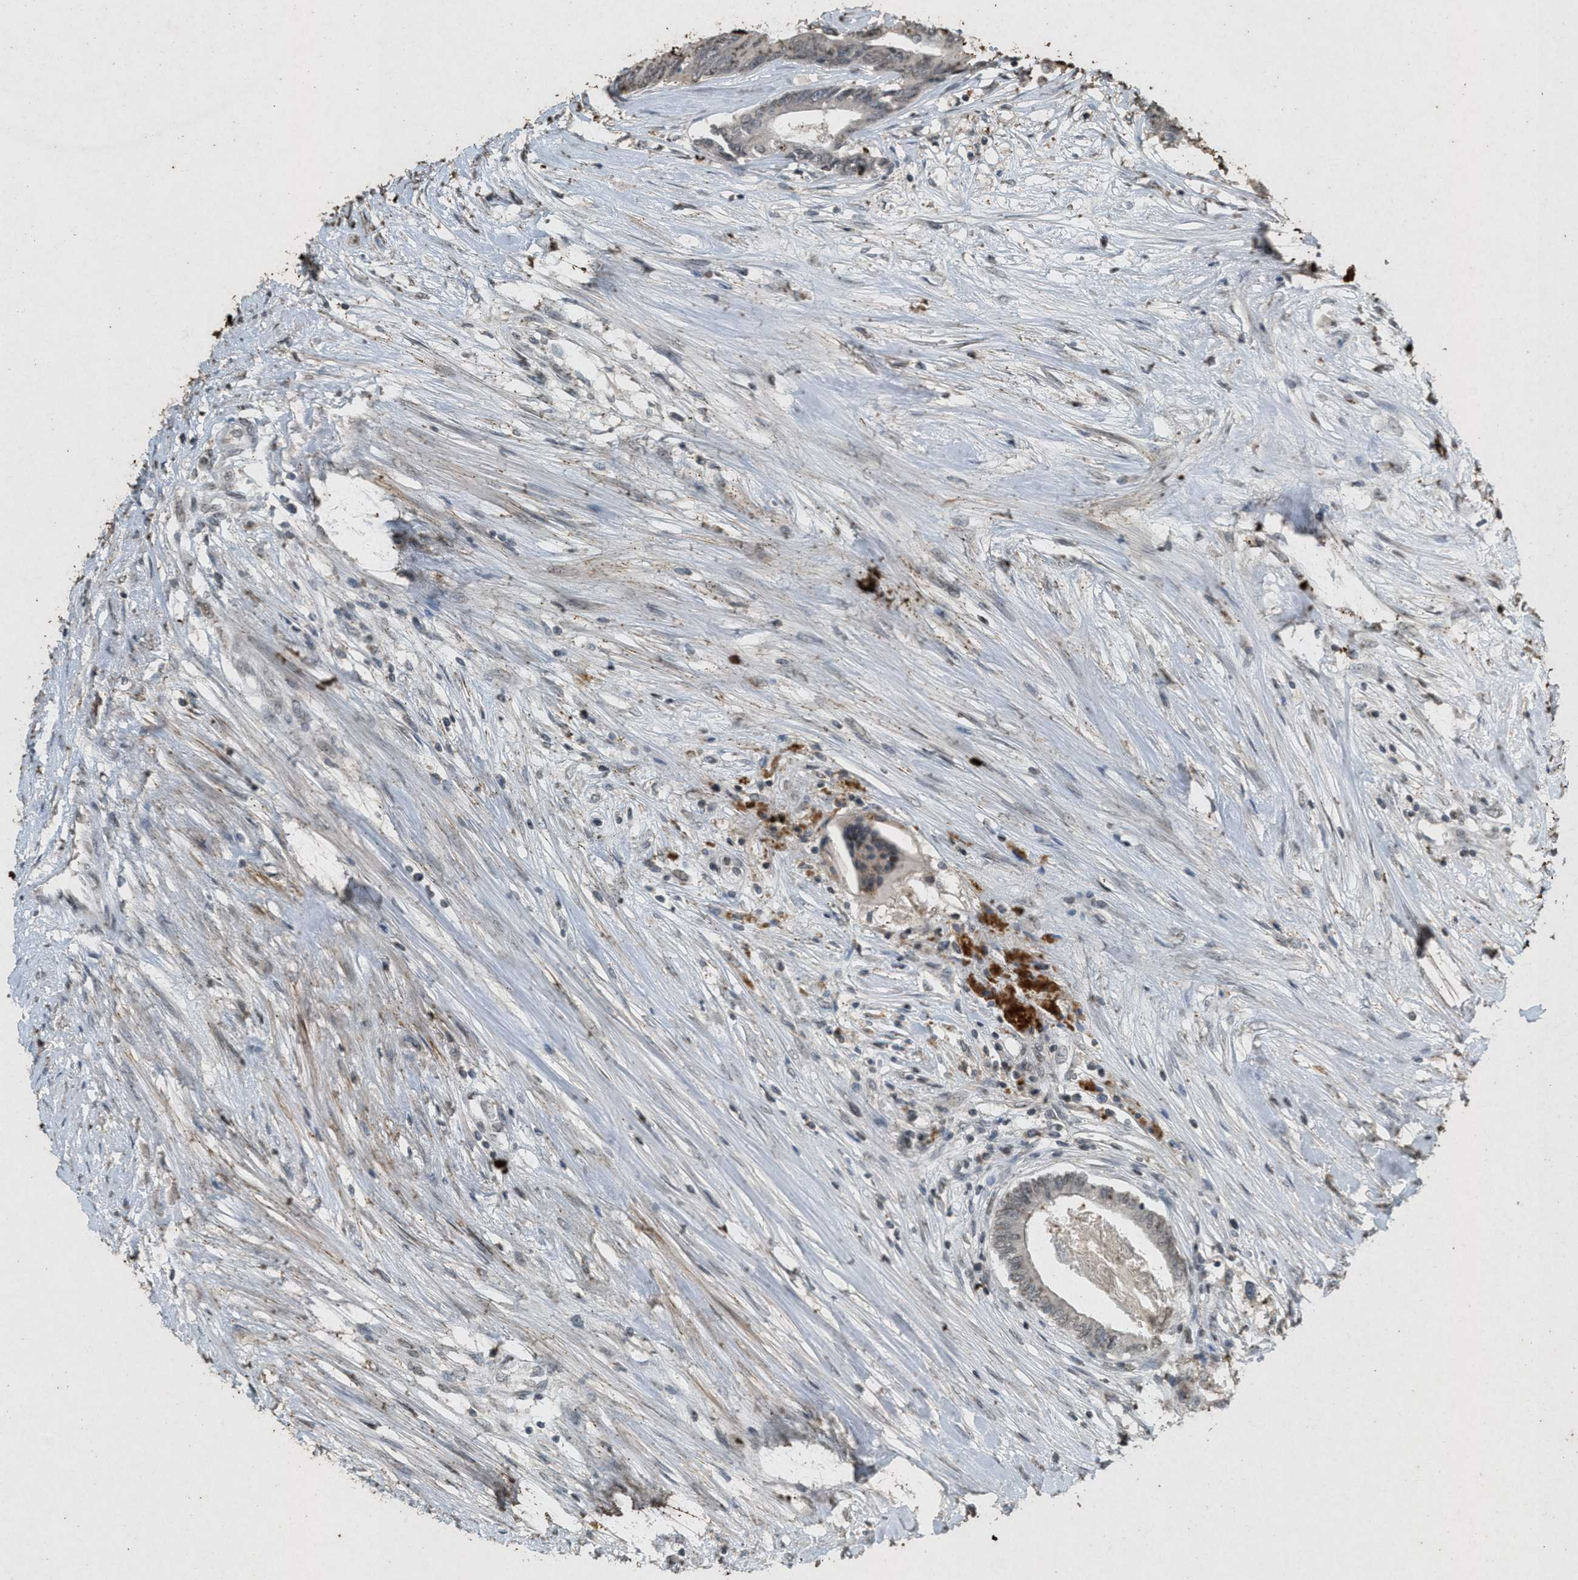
{"staining": {"intensity": "weak", "quantity": "<25%", "location": "cytoplasmic/membranous,nuclear"}, "tissue": "colorectal cancer", "cell_type": "Tumor cells", "image_type": "cancer", "snomed": [{"axis": "morphology", "description": "Adenocarcinoma, NOS"}, {"axis": "topography", "description": "Rectum"}], "caption": "Colorectal cancer (adenocarcinoma) was stained to show a protein in brown. There is no significant positivity in tumor cells.", "gene": "ABHD6", "patient": {"sex": "male", "age": 63}}